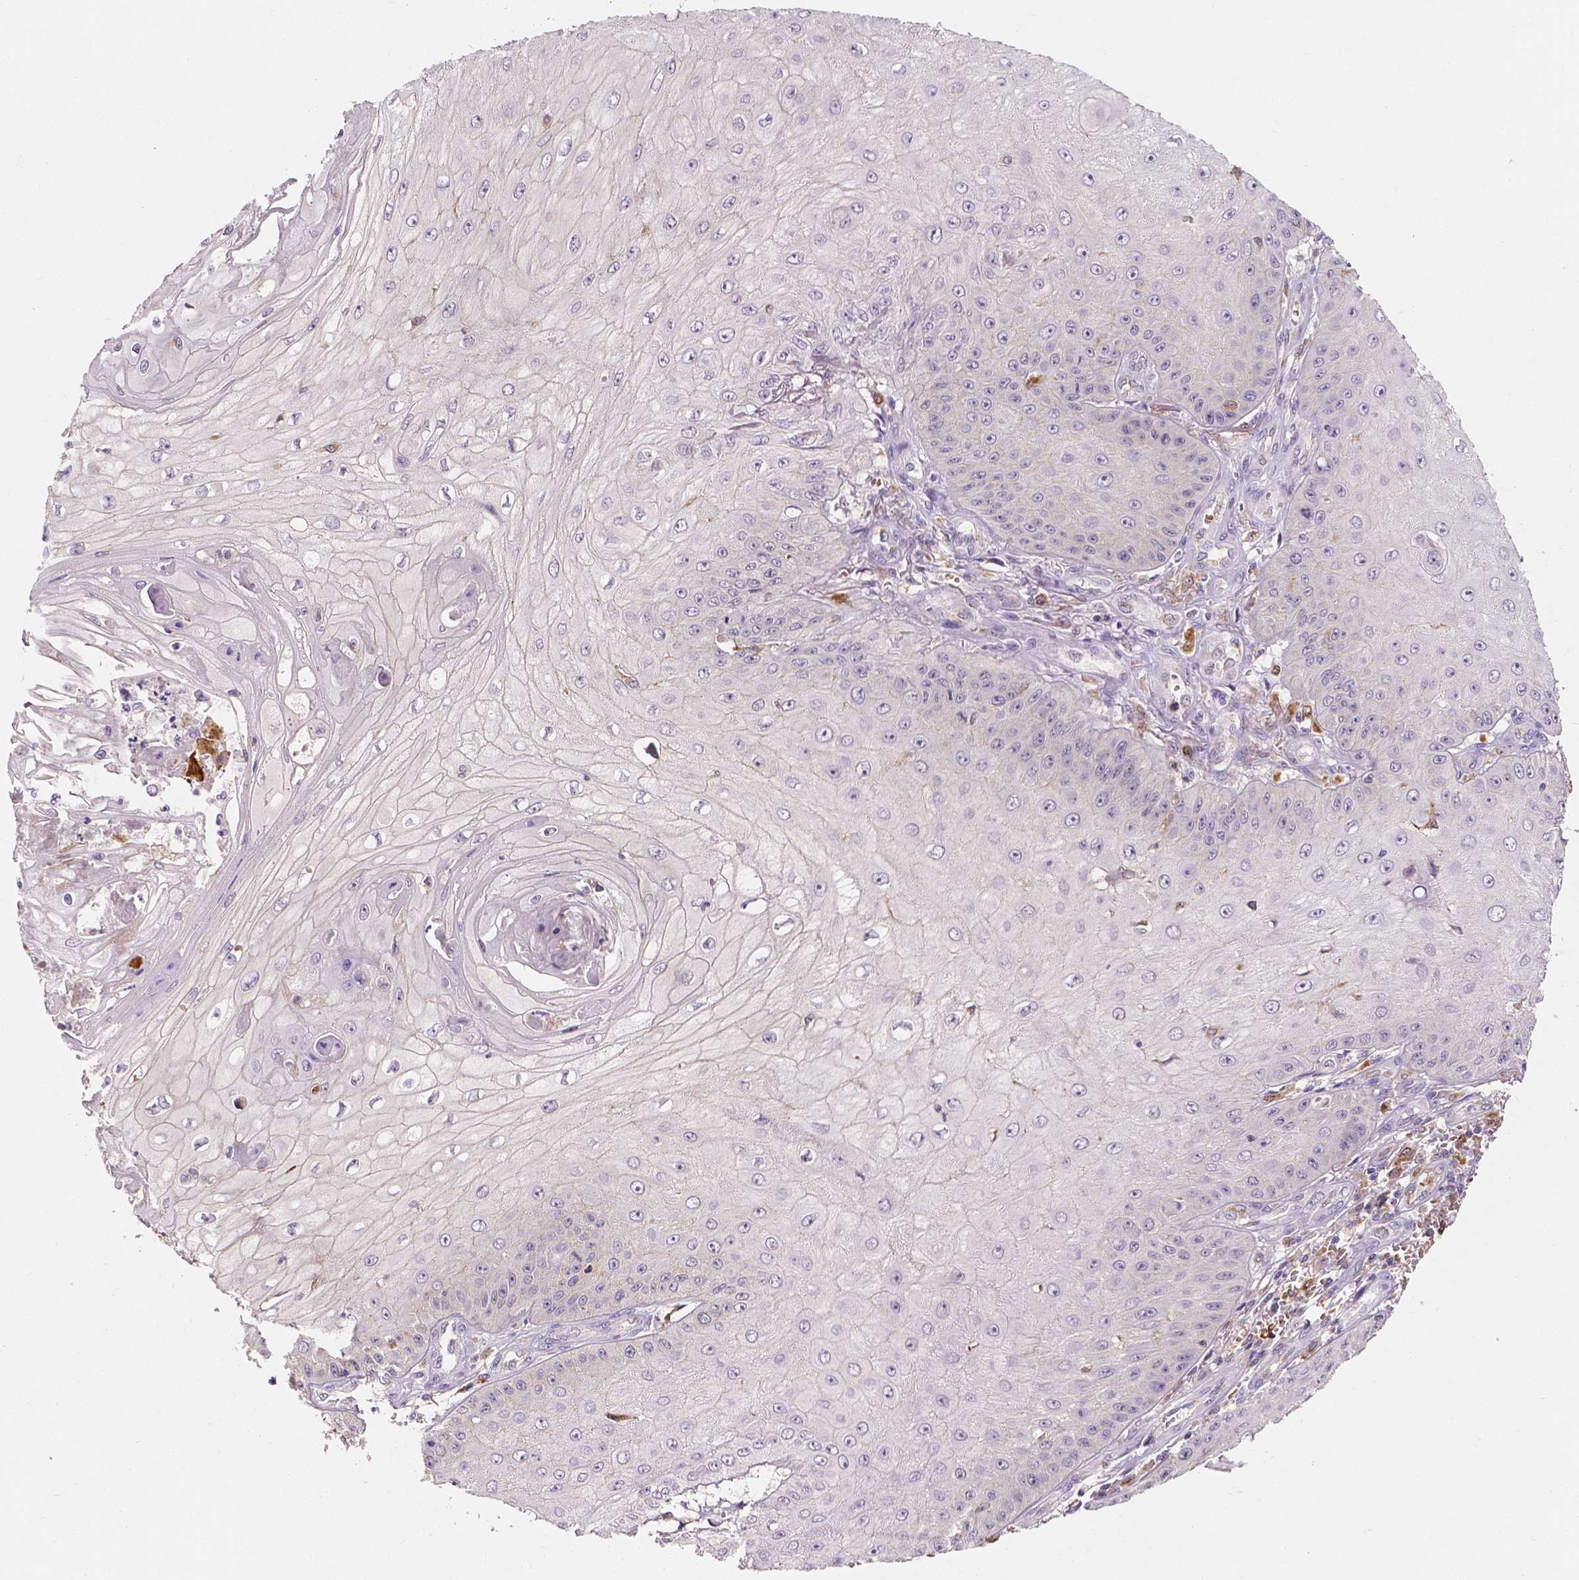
{"staining": {"intensity": "negative", "quantity": "none", "location": "none"}, "tissue": "skin cancer", "cell_type": "Tumor cells", "image_type": "cancer", "snomed": [{"axis": "morphology", "description": "Squamous cell carcinoma, NOS"}, {"axis": "topography", "description": "Skin"}], "caption": "IHC photomicrograph of neoplastic tissue: skin cancer stained with DAB (3,3'-diaminobenzidine) demonstrates no significant protein expression in tumor cells.", "gene": "SLC22A4", "patient": {"sex": "male", "age": 70}}